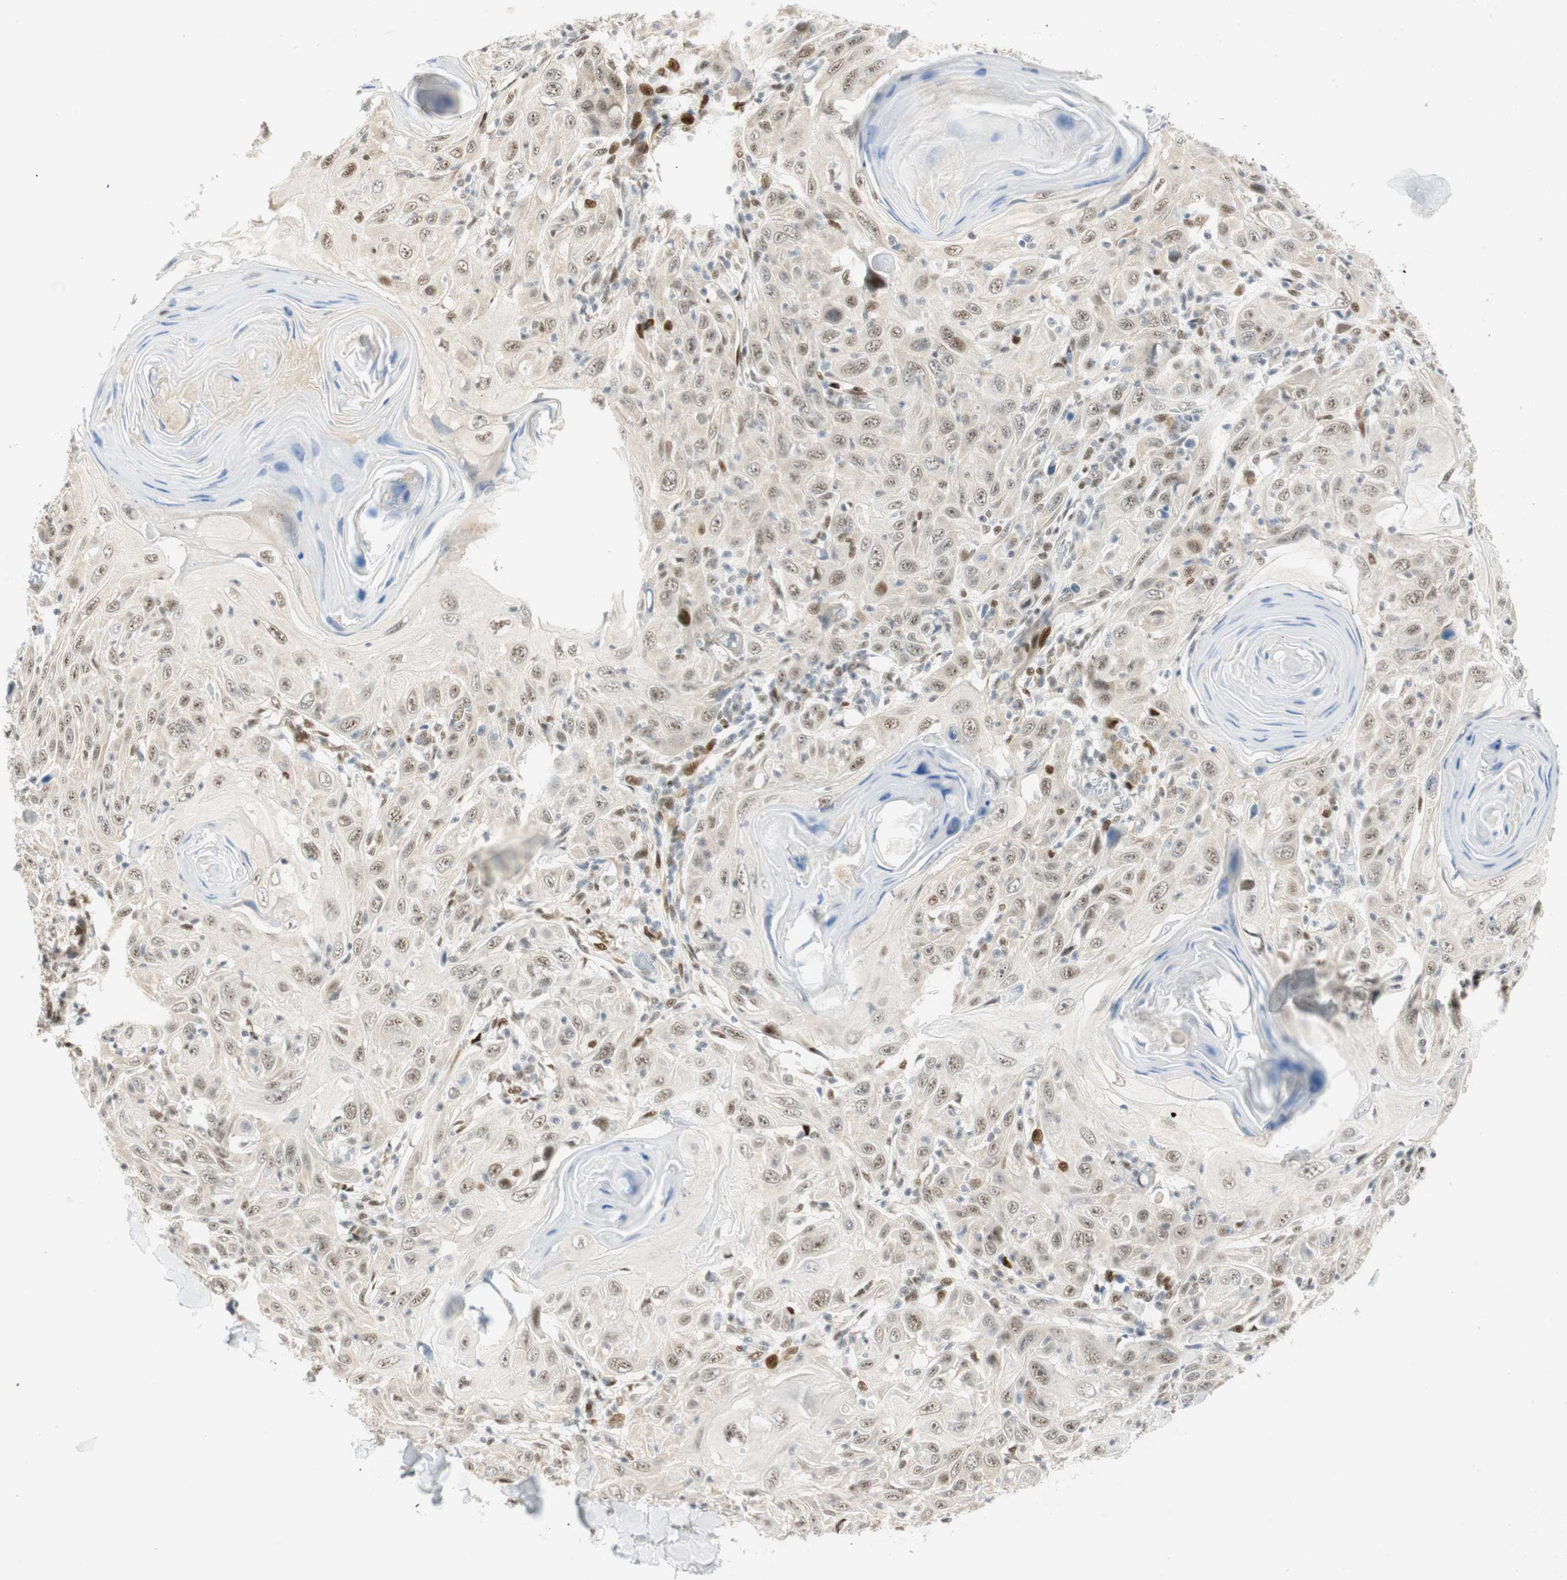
{"staining": {"intensity": "weak", "quantity": "25%-75%", "location": "nuclear"}, "tissue": "skin cancer", "cell_type": "Tumor cells", "image_type": "cancer", "snomed": [{"axis": "morphology", "description": "Squamous cell carcinoma, NOS"}, {"axis": "topography", "description": "Skin"}], "caption": "Skin cancer (squamous cell carcinoma) stained for a protein (brown) demonstrates weak nuclear positive expression in about 25%-75% of tumor cells.", "gene": "MSX2", "patient": {"sex": "female", "age": 88}}